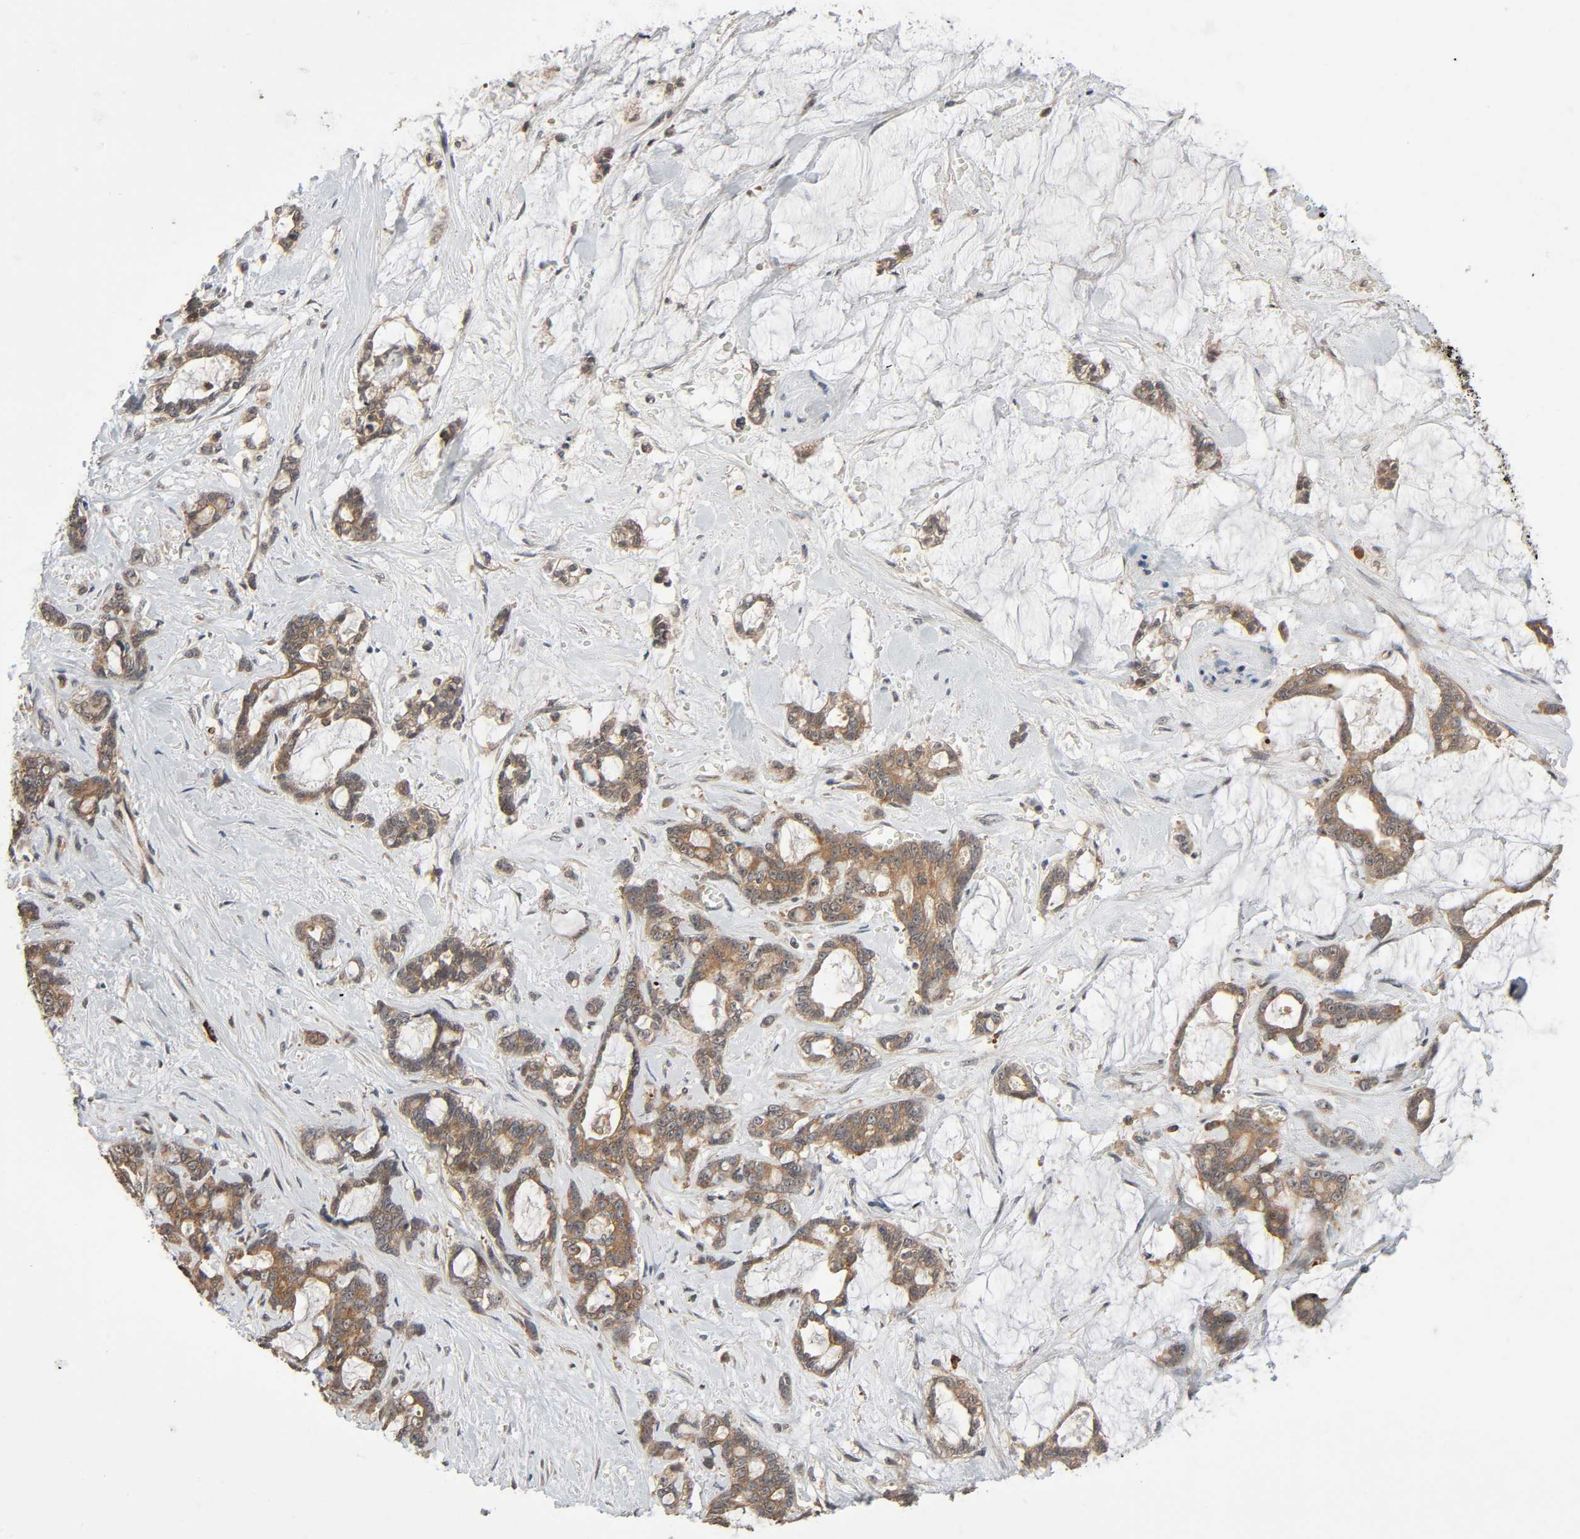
{"staining": {"intensity": "moderate", "quantity": ">75%", "location": "cytoplasmic/membranous"}, "tissue": "pancreatic cancer", "cell_type": "Tumor cells", "image_type": "cancer", "snomed": [{"axis": "morphology", "description": "Adenocarcinoma, NOS"}, {"axis": "topography", "description": "Pancreas"}], "caption": "Pancreatic cancer stained with DAB IHC shows medium levels of moderate cytoplasmic/membranous staining in about >75% of tumor cells. The staining is performed using DAB (3,3'-diaminobenzidine) brown chromogen to label protein expression. The nuclei are counter-stained blue using hematoxylin.", "gene": "PPP2R1B", "patient": {"sex": "female", "age": 73}}